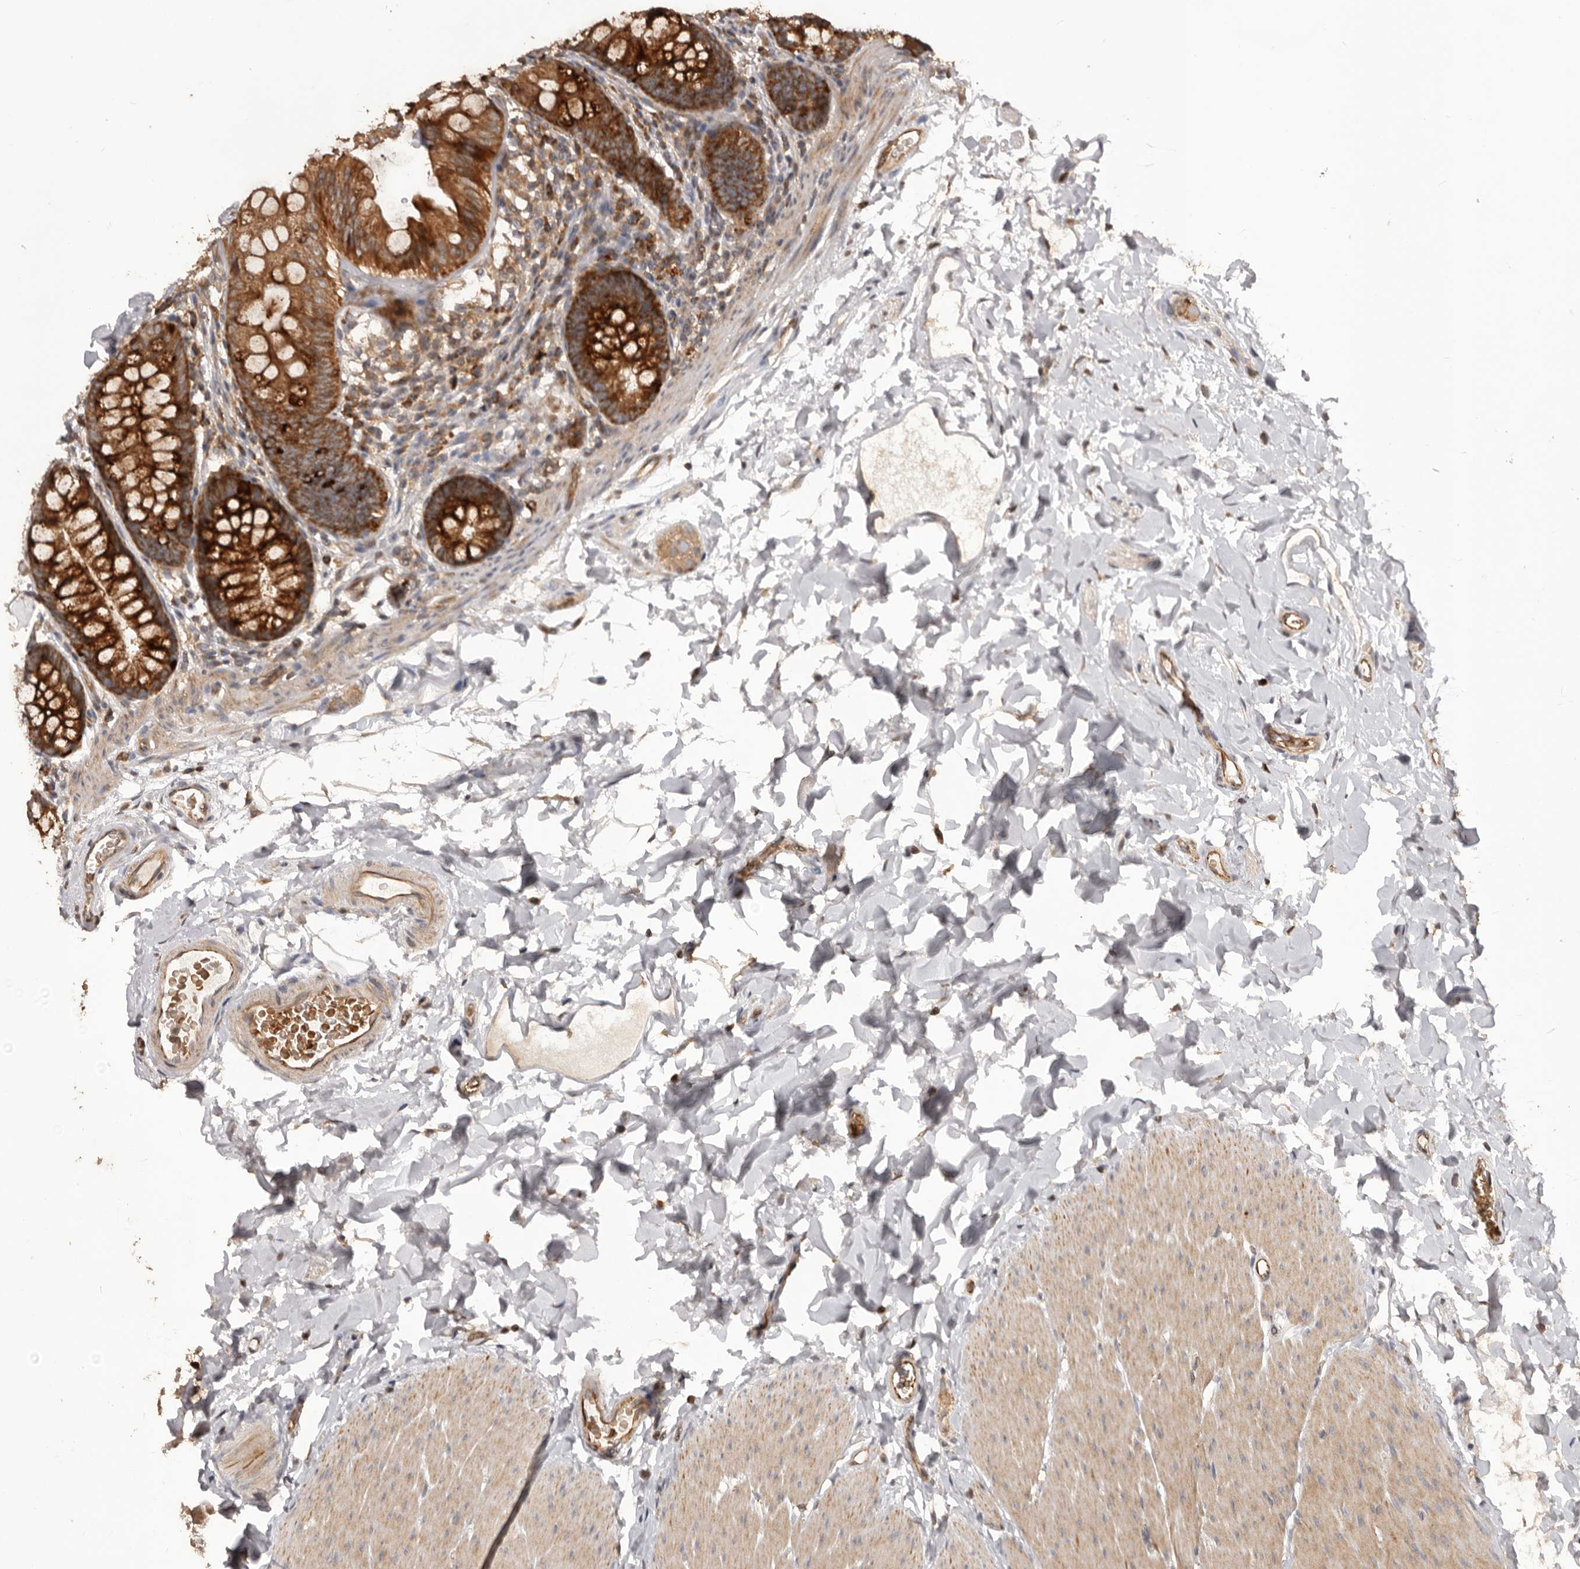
{"staining": {"intensity": "moderate", "quantity": ">75%", "location": "cytoplasmic/membranous"}, "tissue": "colon", "cell_type": "Endothelial cells", "image_type": "normal", "snomed": [{"axis": "morphology", "description": "Normal tissue, NOS"}, {"axis": "topography", "description": "Colon"}], "caption": "Approximately >75% of endothelial cells in unremarkable human colon display moderate cytoplasmic/membranous protein expression as visualized by brown immunohistochemical staining.", "gene": "QRSL1", "patient": {"sex": "female", "age": 62}}